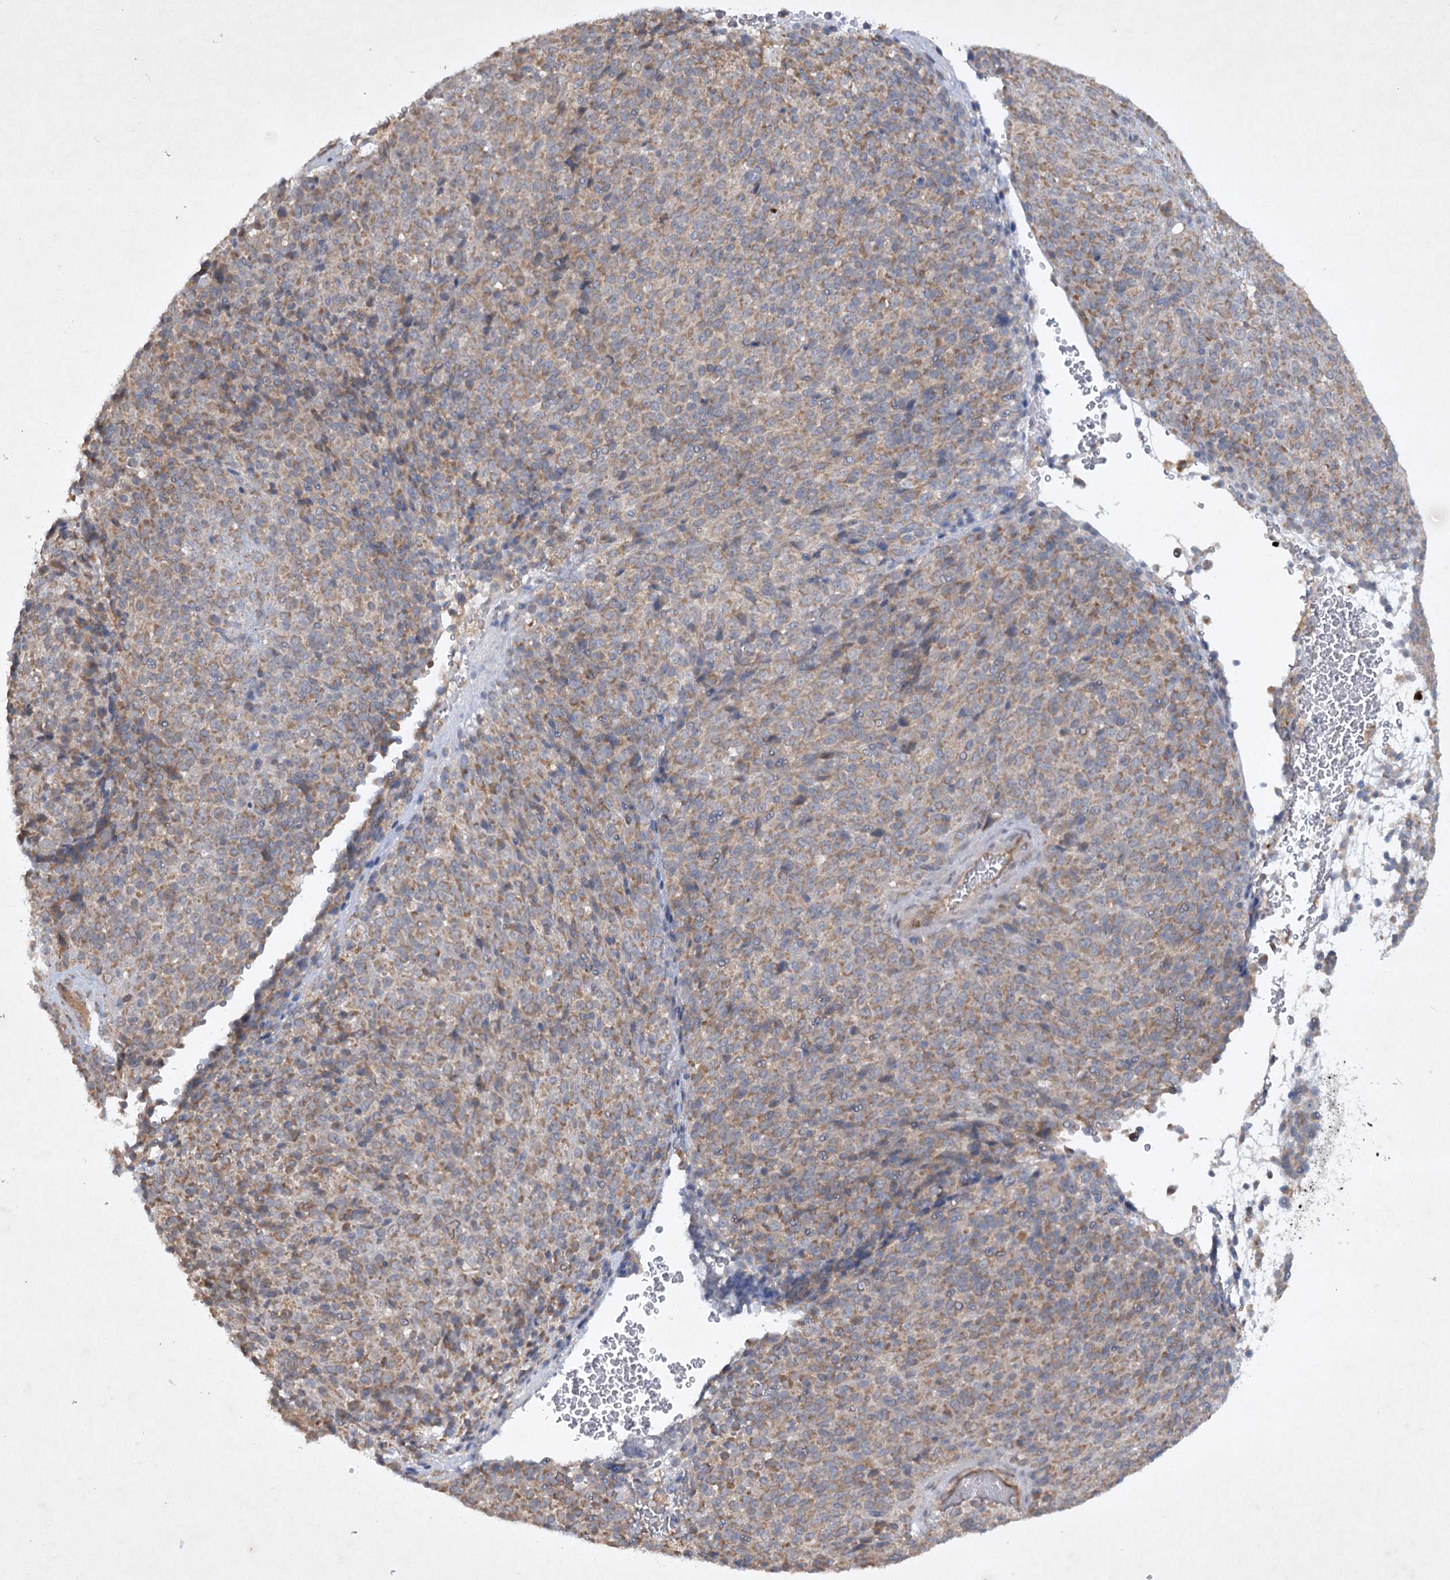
{"staining": {"intensity": "moderate", "quantity": ">75%", "location": "cytoplasmic/membranous"}, "tissue": "melanoma", "cell_type": "Tumor cells", "image_type": "cancer", "snomed": [{"axis": "morphology", "description": "Malignant melanoma, Metastatic site"}, {"axis": "topography", "description": "Brain"}], "caption": "Immunohistochemistry (IHC) of human melanoma exhibits medium levels of moderate cytoplasmic/membranous positivity in approximately >75% of tumor cells.", "gene": "TRAF3IP1", "patient": {"sex": "female", "age": 56}}